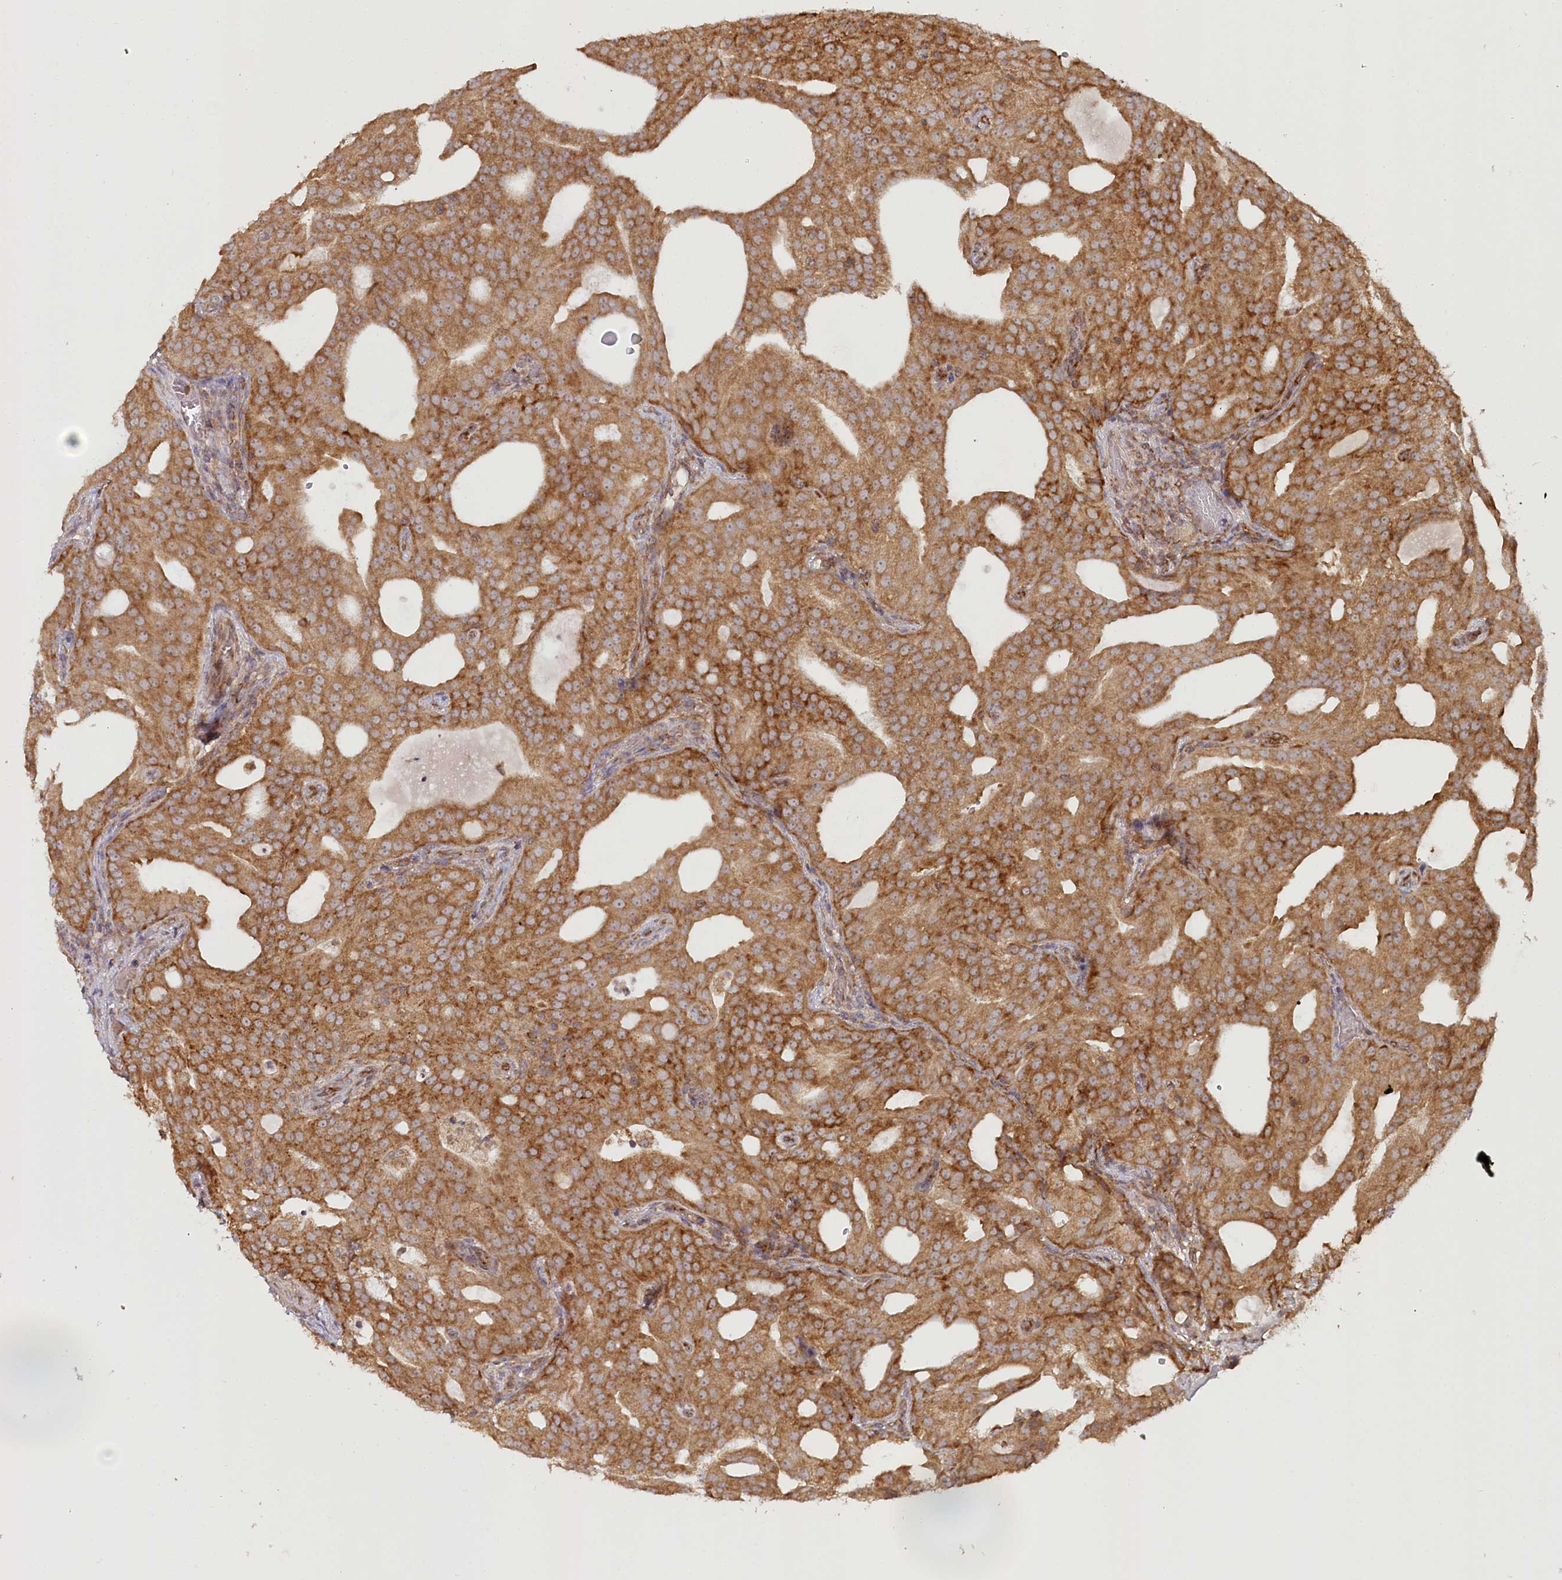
{"staining": {"intensity": "moderate", "quantity": ">75%", "location": "cytoplasmic/membranous"}, "tissue": "prostate cancer", "cell_type": "Tumor cells", "image_type": "cancer", "snomed": [{"axis": "morphology", "description": "Adenocarcinoma, Medium grade"}, {"axis": "topography", "description": "Prostate"}], "caption": "Prostate cancer stained with immunohistochemistry (IHC) demonstrates moderate cytoplasmic/membranous expression in approximately >75% of tumor cells.", "gene": "OTUD4", "patient": {"sex": "male", "age": 88}}